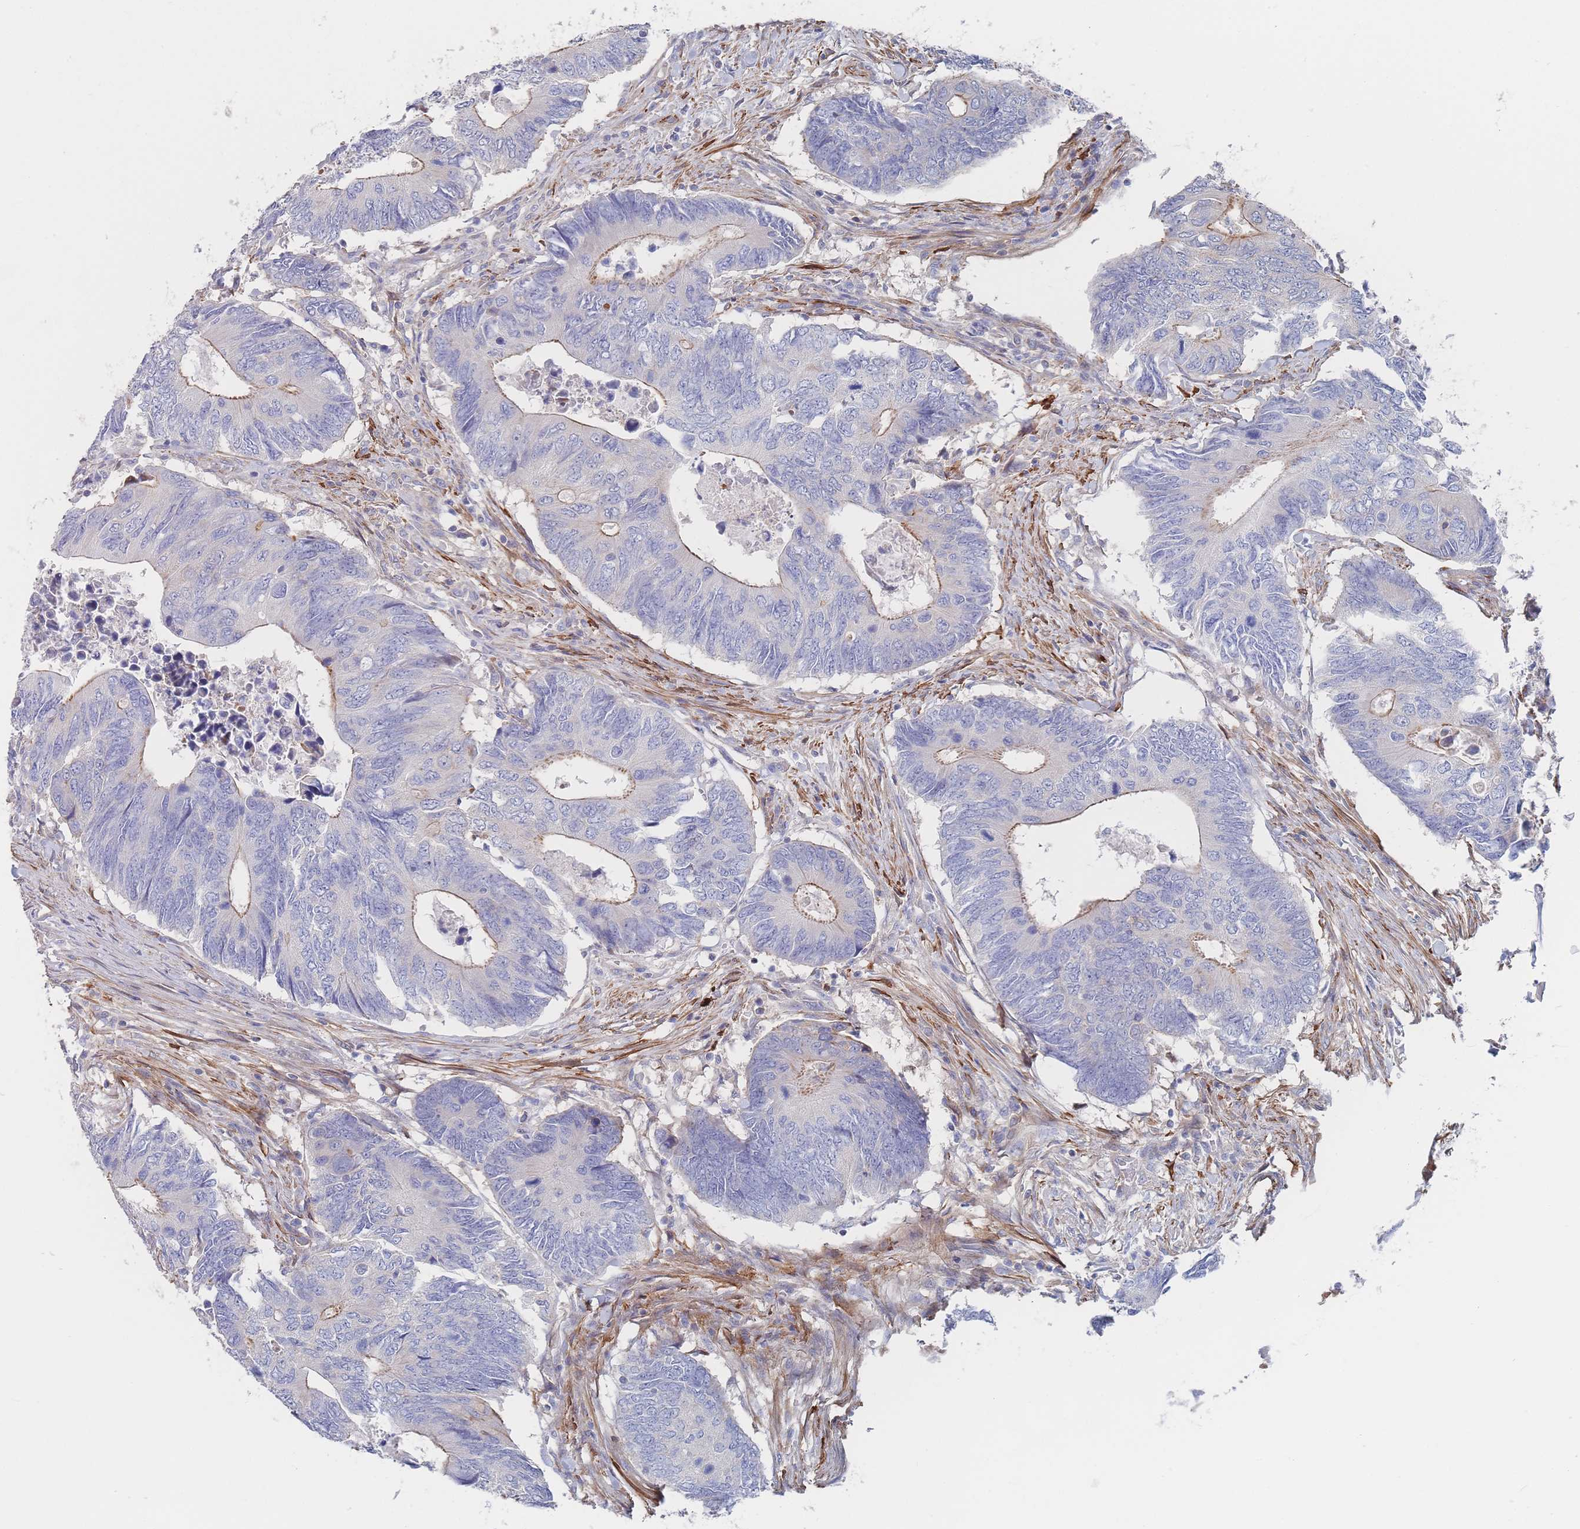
{"staining": {"intensity": "moderate", "quantity": "<25%", "location": "cytoplasmic/membranous"}, "tissue": "colorectal cancer", "cell_type": "Tumor cells", "image_type": "cancer", "snomed": [{"axis": "morphology", "description": "Adenocarcinoma, NOS"}, {"axis": "topography", "description": "Colon"}], "caption": "This histopathology image exhibits immunohistochemistry staining of human colorectal cancer, with low moderate cytoplasmic/membranous positivity in about <25% of tumor cells.", "gene": "G6PC1", "patient": {"sex": "male", "age": 87}}